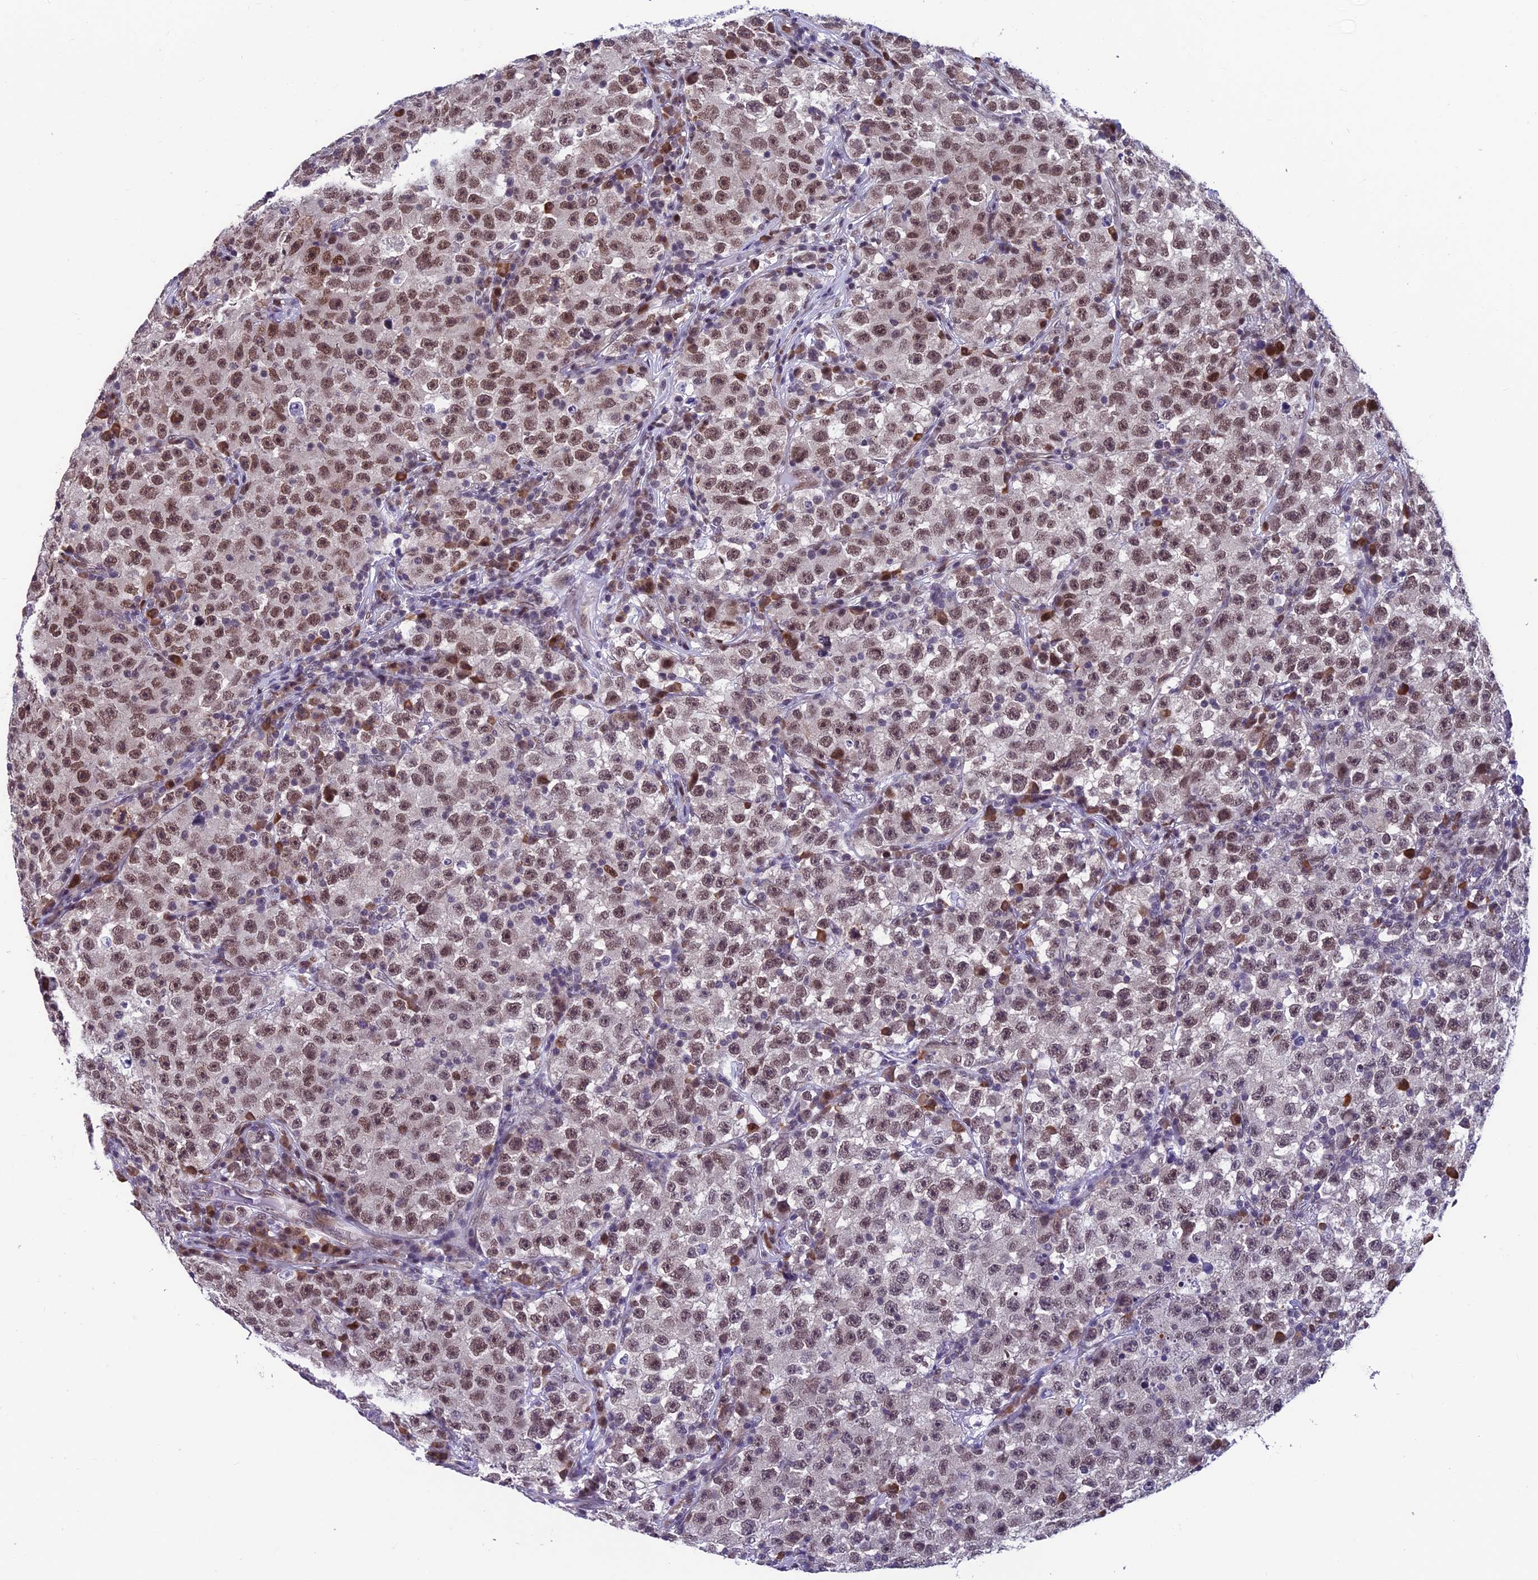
{"staining": {"intensity": "moderate", "quantity": ">75%", "location": "nuclear"}, "tissue": "testis cancer", "cell_type": "Tumor cells", "image_type": "cancer", "snomed": [{"axis": "morphology", "description": "Seminoma, NOS"}, {"axis": "topography", "description": "Testis"}], "caption": "Testis seminoma stained with immunohistochemistry exhibits moderate nuclear expression in approximately >75% of tumor cells.", "gene": "KIAA1191", "patient": {"sex": "male", "age": 22}}